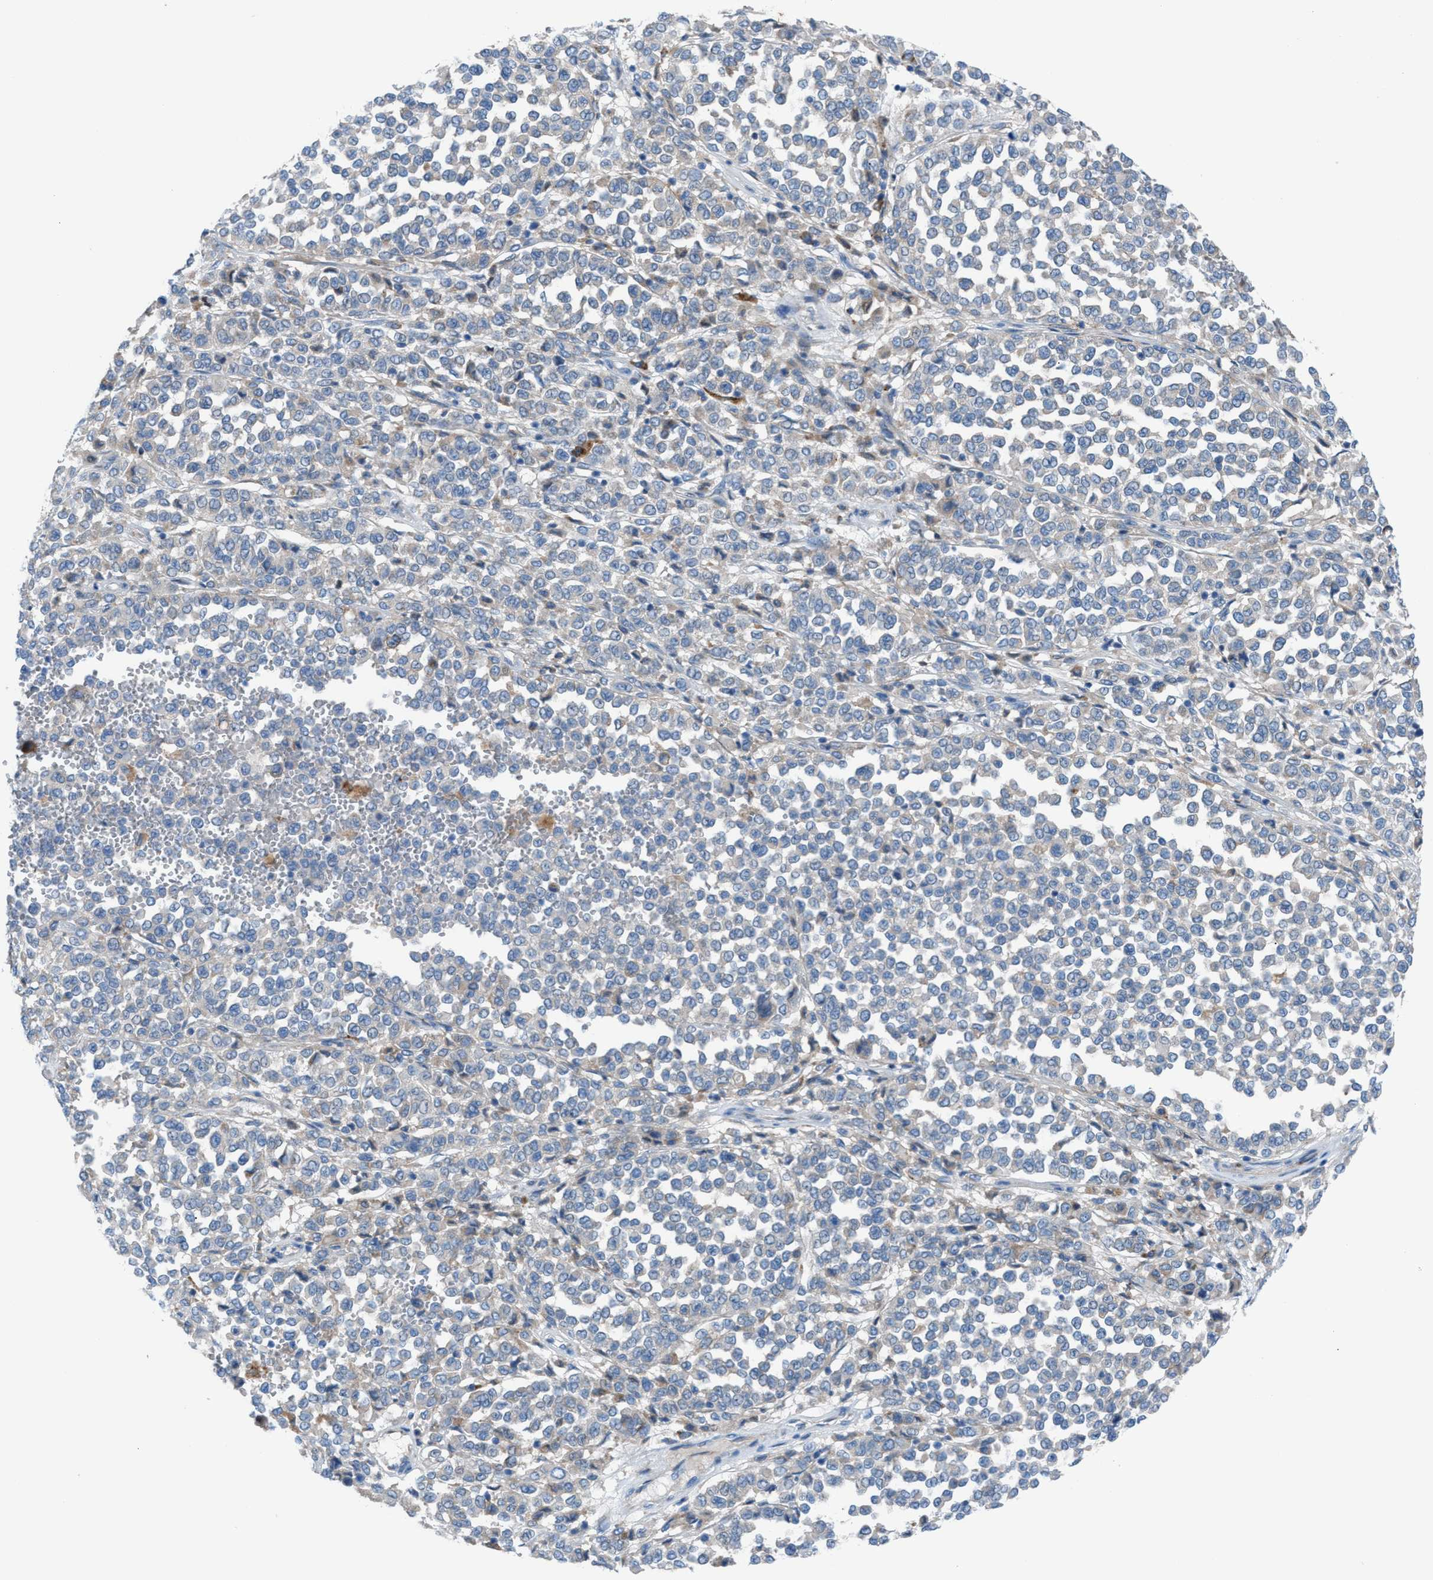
{"staining": {"intensity": "negative", "quantity": "none", "location": "none"}, "tissue": "melanoma", "cell_type": "Tumor cells", "image_type": "cancer", "snomed": [{"axis": "morphology", "description": "Malignant melanoma, Metastatic site"}, {"axis": "topography", "description": "Pancreas"}], "caption": "There is no significant staining in tumor cells of melanoma.", "gene": "CD1B", "patient": {"sex": "female", "age": 30}}